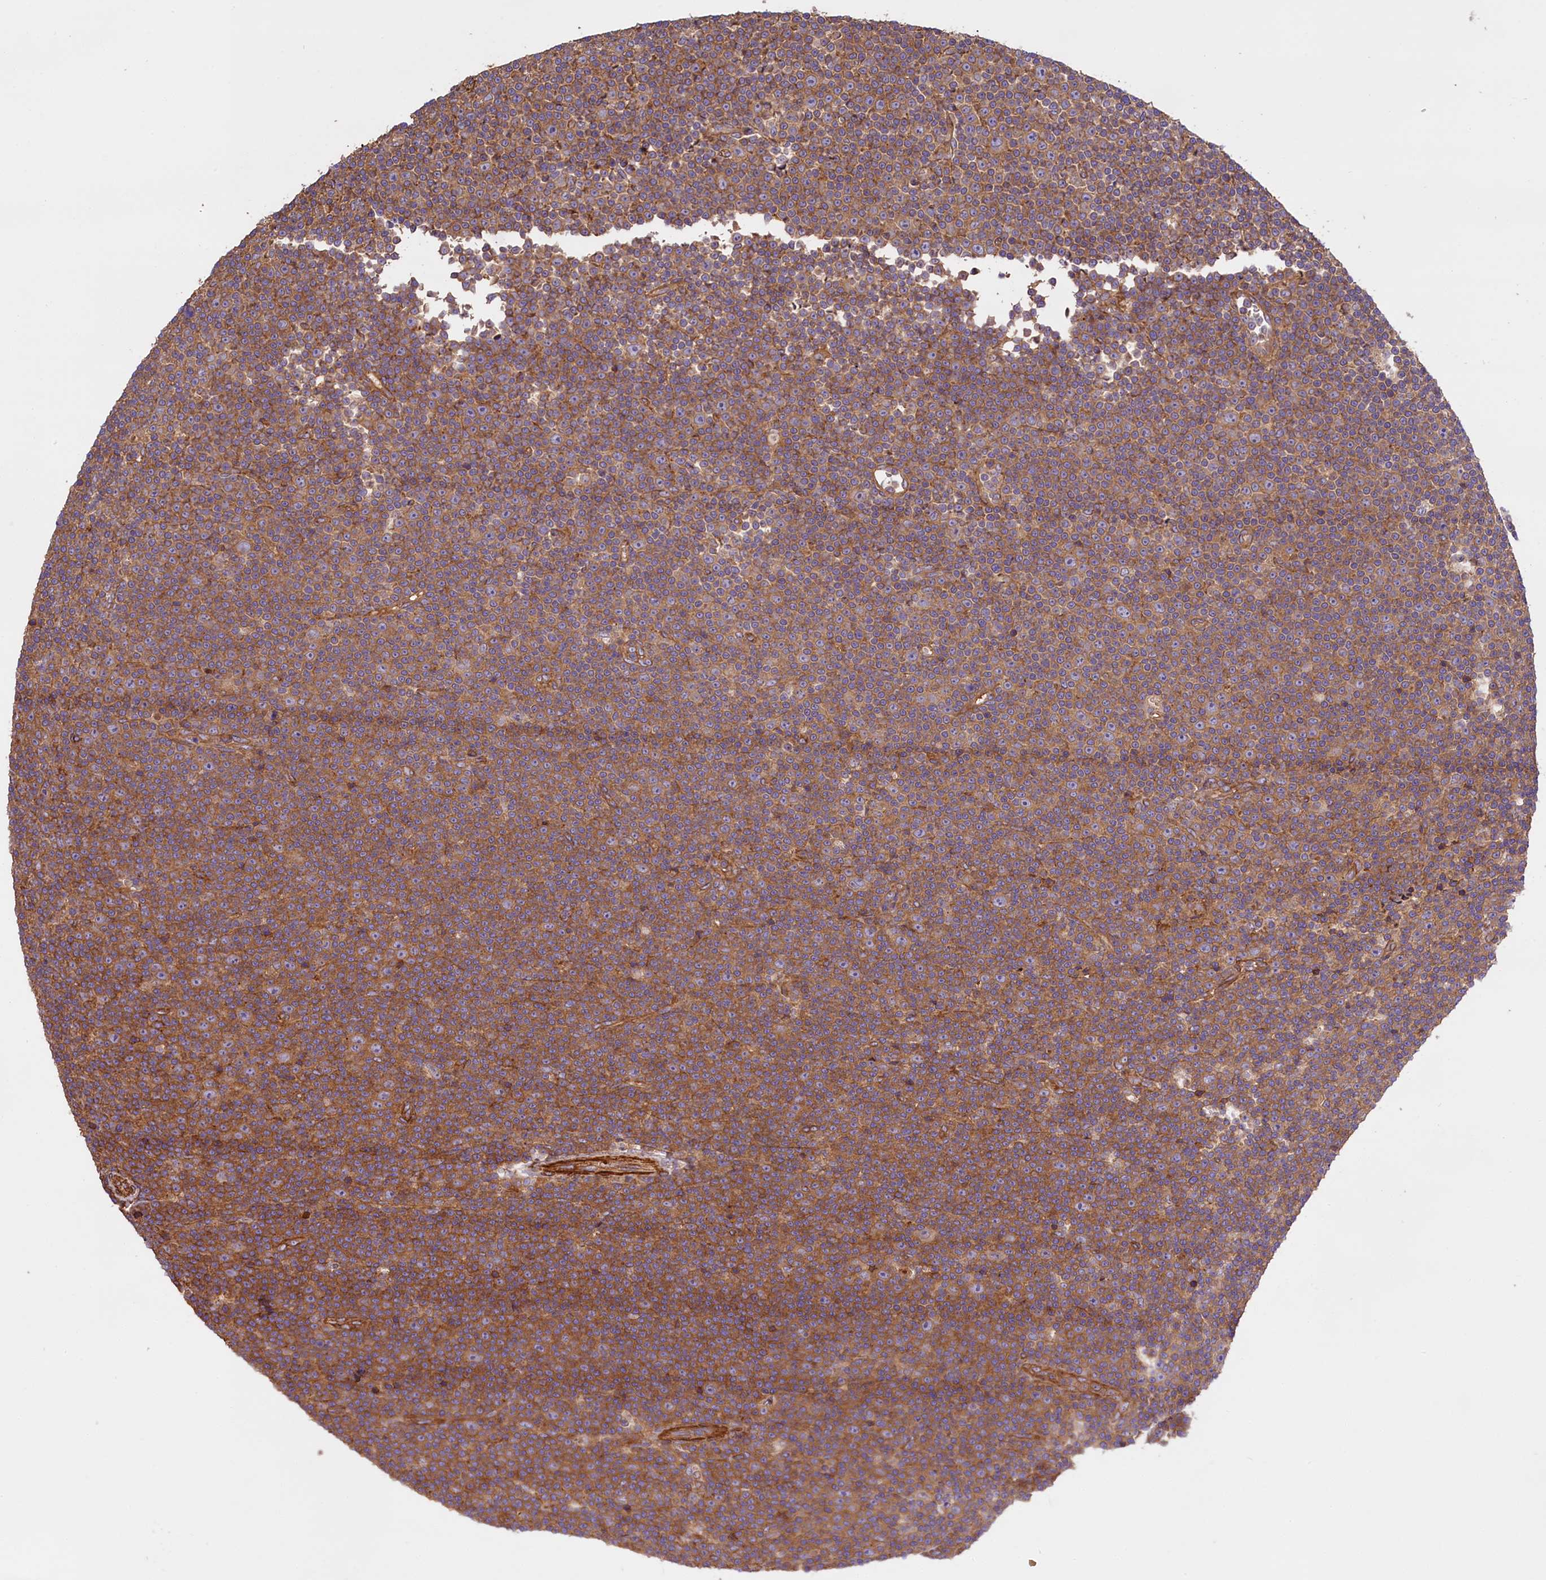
{"staining": {"intensity": "moderate", "quantity": ">75%", "location": "cytoplasmic/membranous"}, "tissue": "lymphoma", "cell_type": "Tumor cells", "image_type": "cancer", "snomed": [{"axis": "morphology", "description": "Malignant lymphoma, non-Hodgkin's type, Low grade"}, {"axis": "topography", "description": "Lymph node"}], "caption": "Immunohistochemical staining of human lymphoma displays medium levels of moderate cytoplasmic/membranous positivity in approximately >75% of tumor cells. Ihc stains the protein in brown and the nuclei are stained blue.", "gene": "FUZ", "patient": {"sex": "female", "age": 67}}